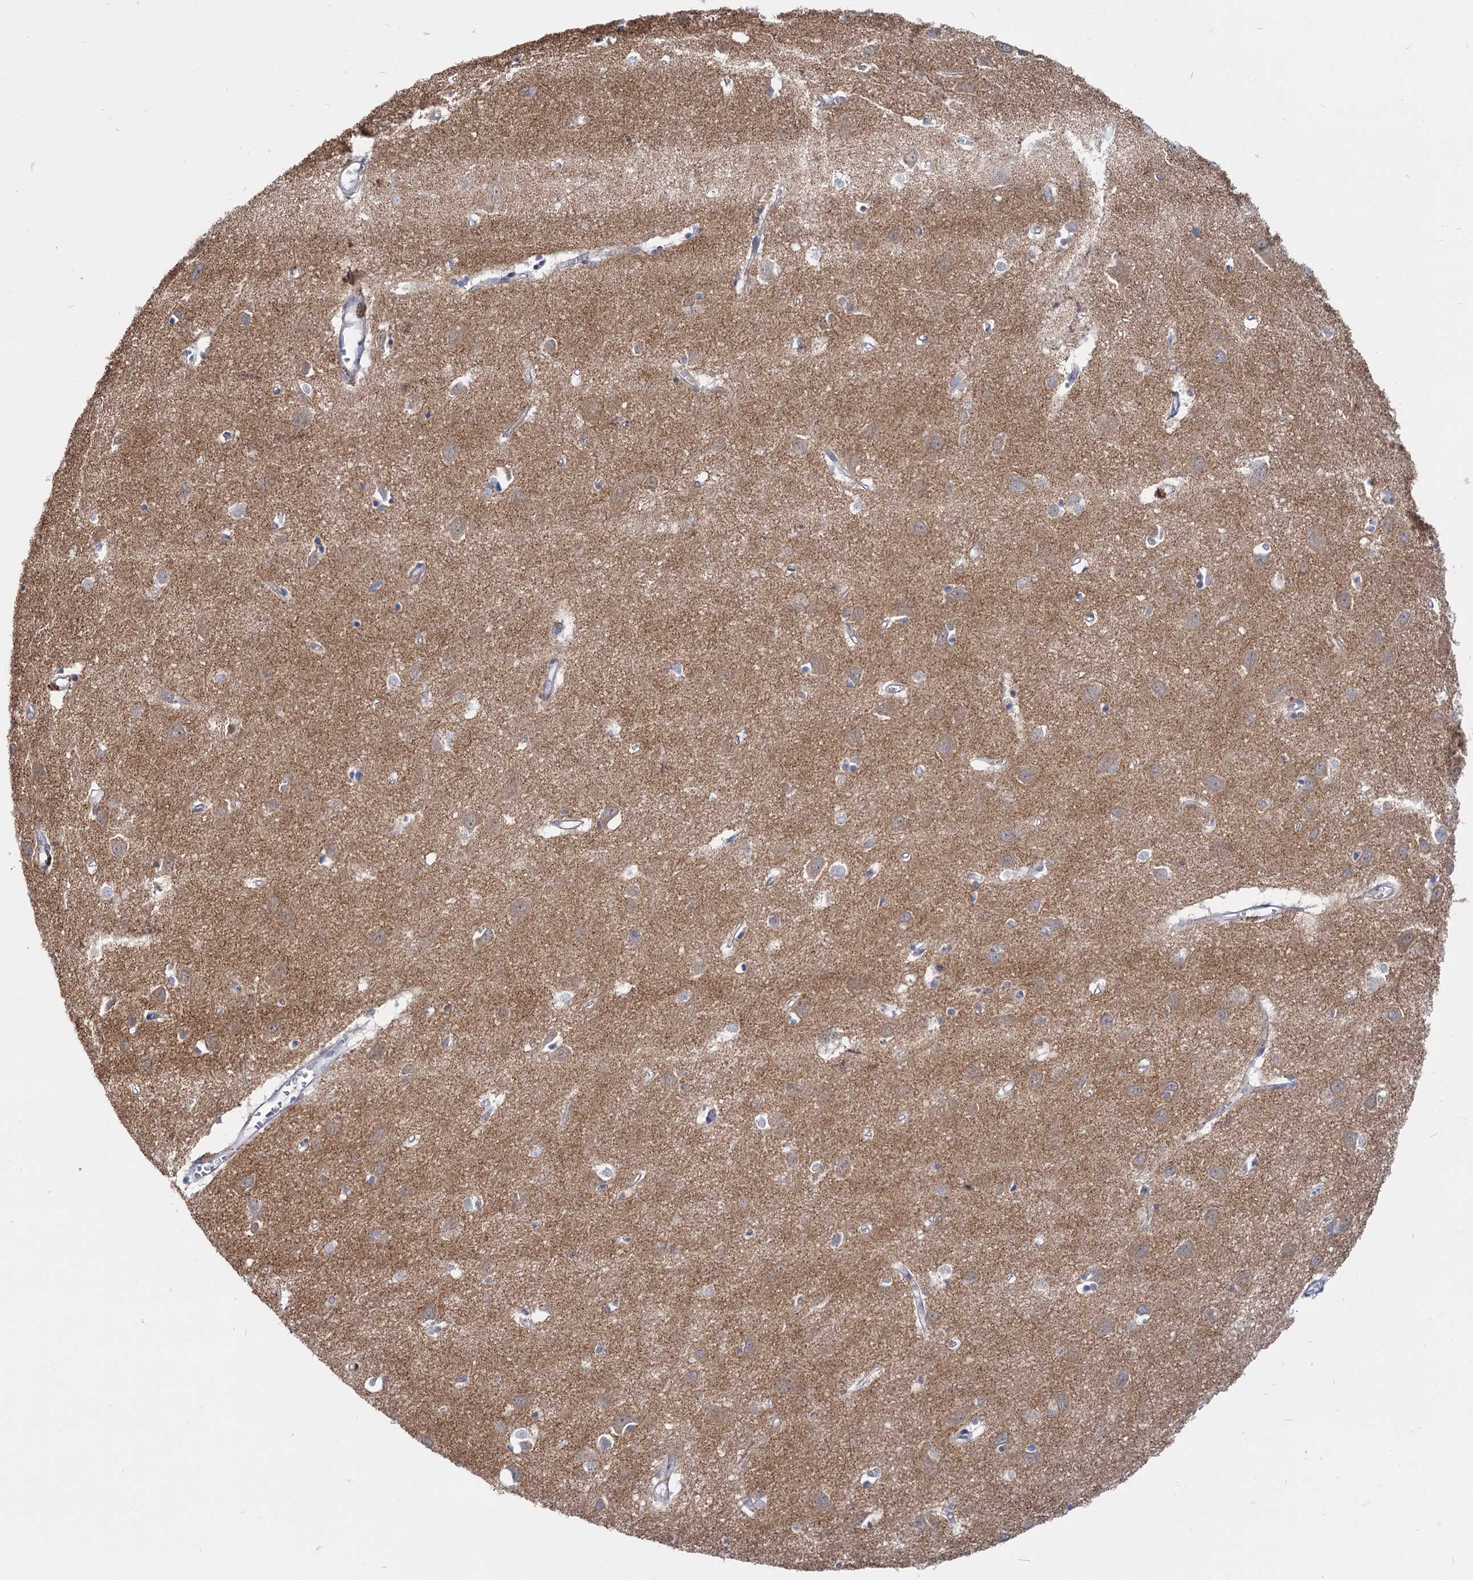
{"staining": {"intensity": "negative", "quantity": "none", "location": "none"}, "tissue": "cerebral cortex", "cell_type": "Endothelial cells", "image_type": "normal", "snomed": [{"axis": "morphology", "description": "Normal tissue, NOS"}, {"axis": "topography", "description": "Cerebral cortex"}], "caption": "Immunohistochemistry histopathology image of unremarkable cerebral cortex: cerebral cortex stained with DAB (3,3'-diaminobenzidine) exhibits no significant protein expression in endothelial cells.", "gene": "NEK10", "patient": {"sex": "female", "age": 64}}